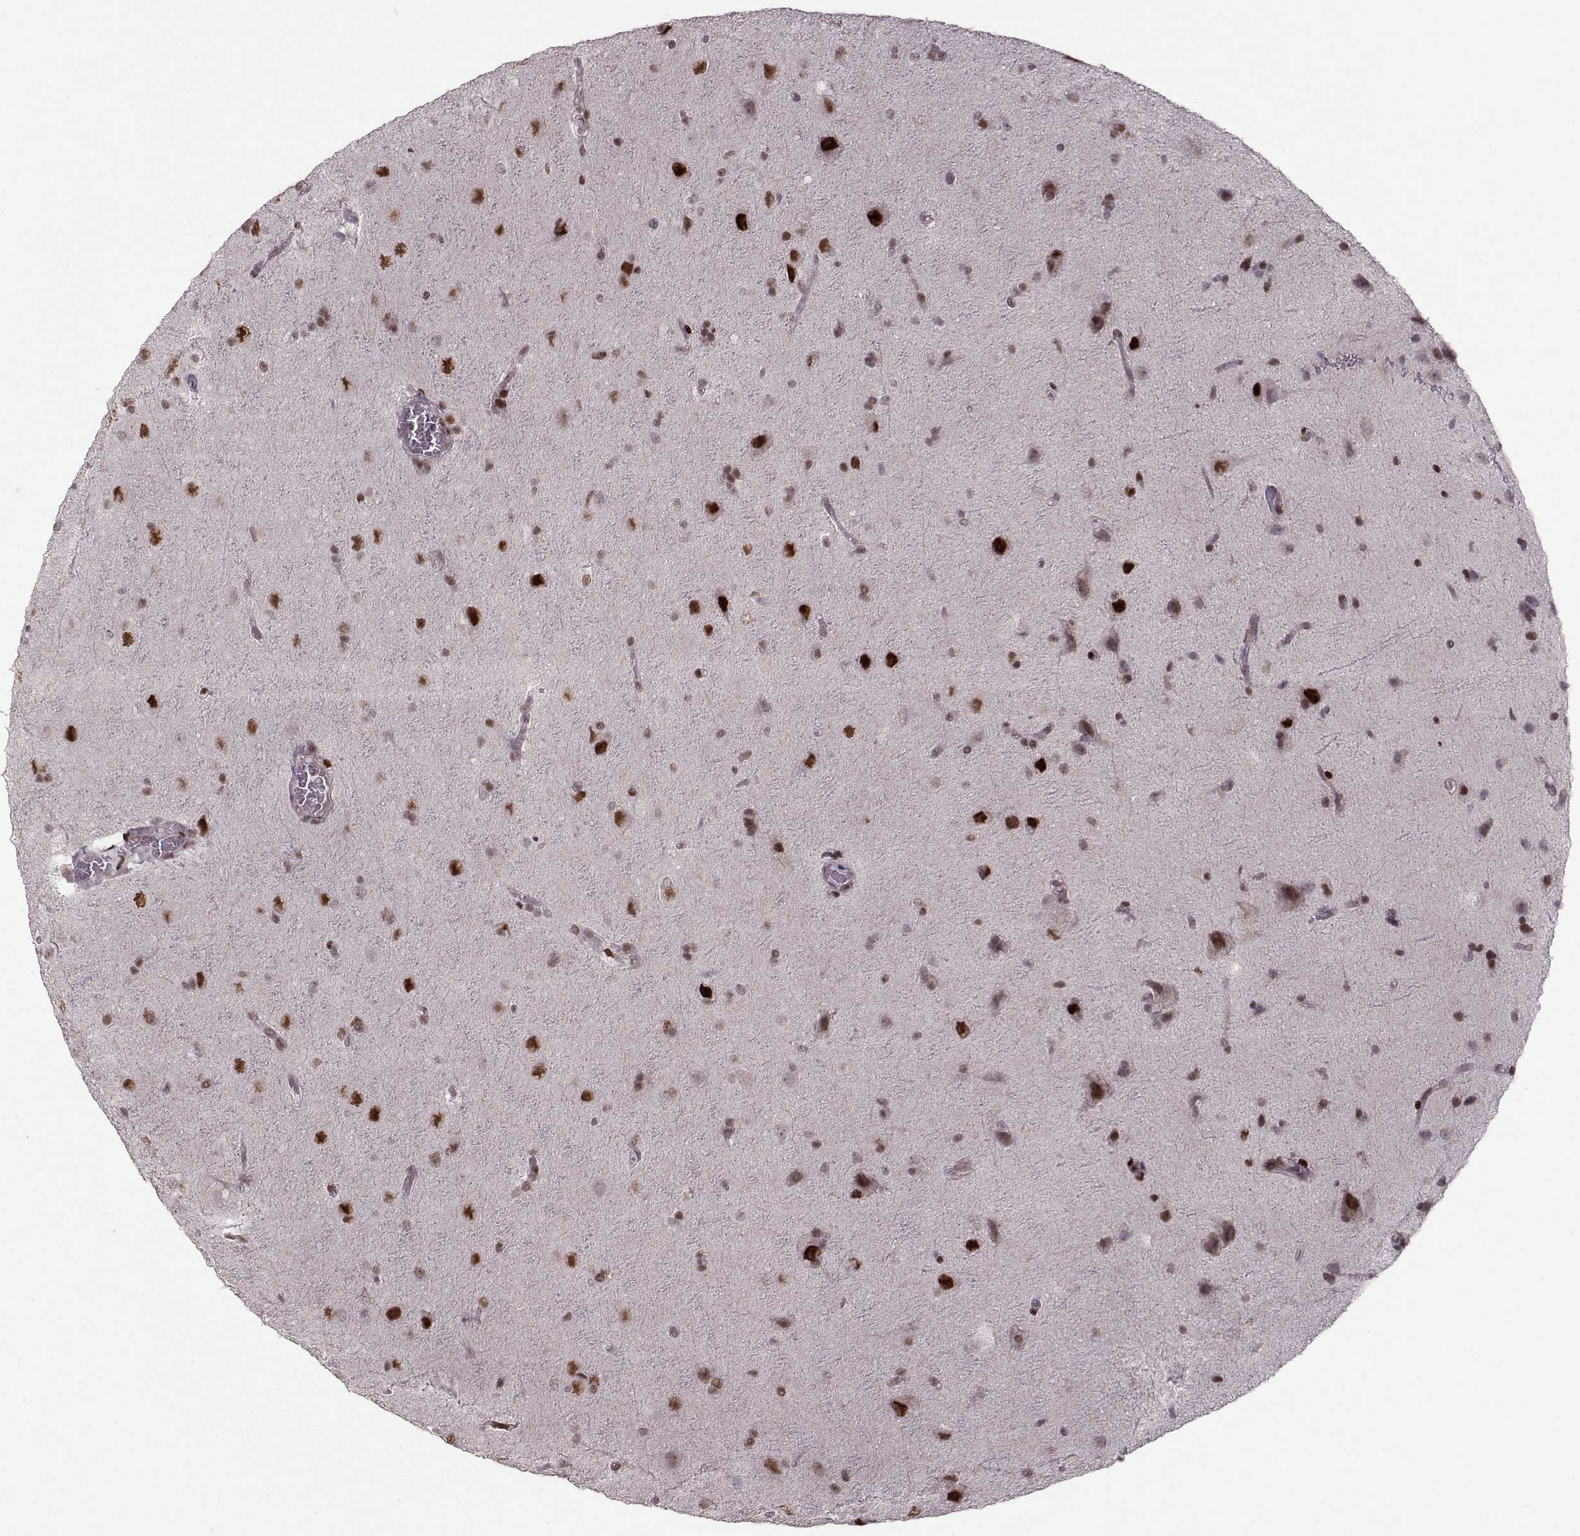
{"staining": {"intensity": "negative", "quantity": "none", "location": "none"}, "tissue": "glioma", "cell_type": "Tumor cells", "image_type": "cancer", "snomed": [{"axis": "morphology", "description": "Glioma, malignant, Low grade"}, {"axis": "topography", "description": "Brain"}], "caption": "Immunohistochemical staining of human malignant low-grade glioma exhibits no significant staining in tumor cells.", "gene": "SNAPC2", "patient": {"sex": "male", "age": 58}}